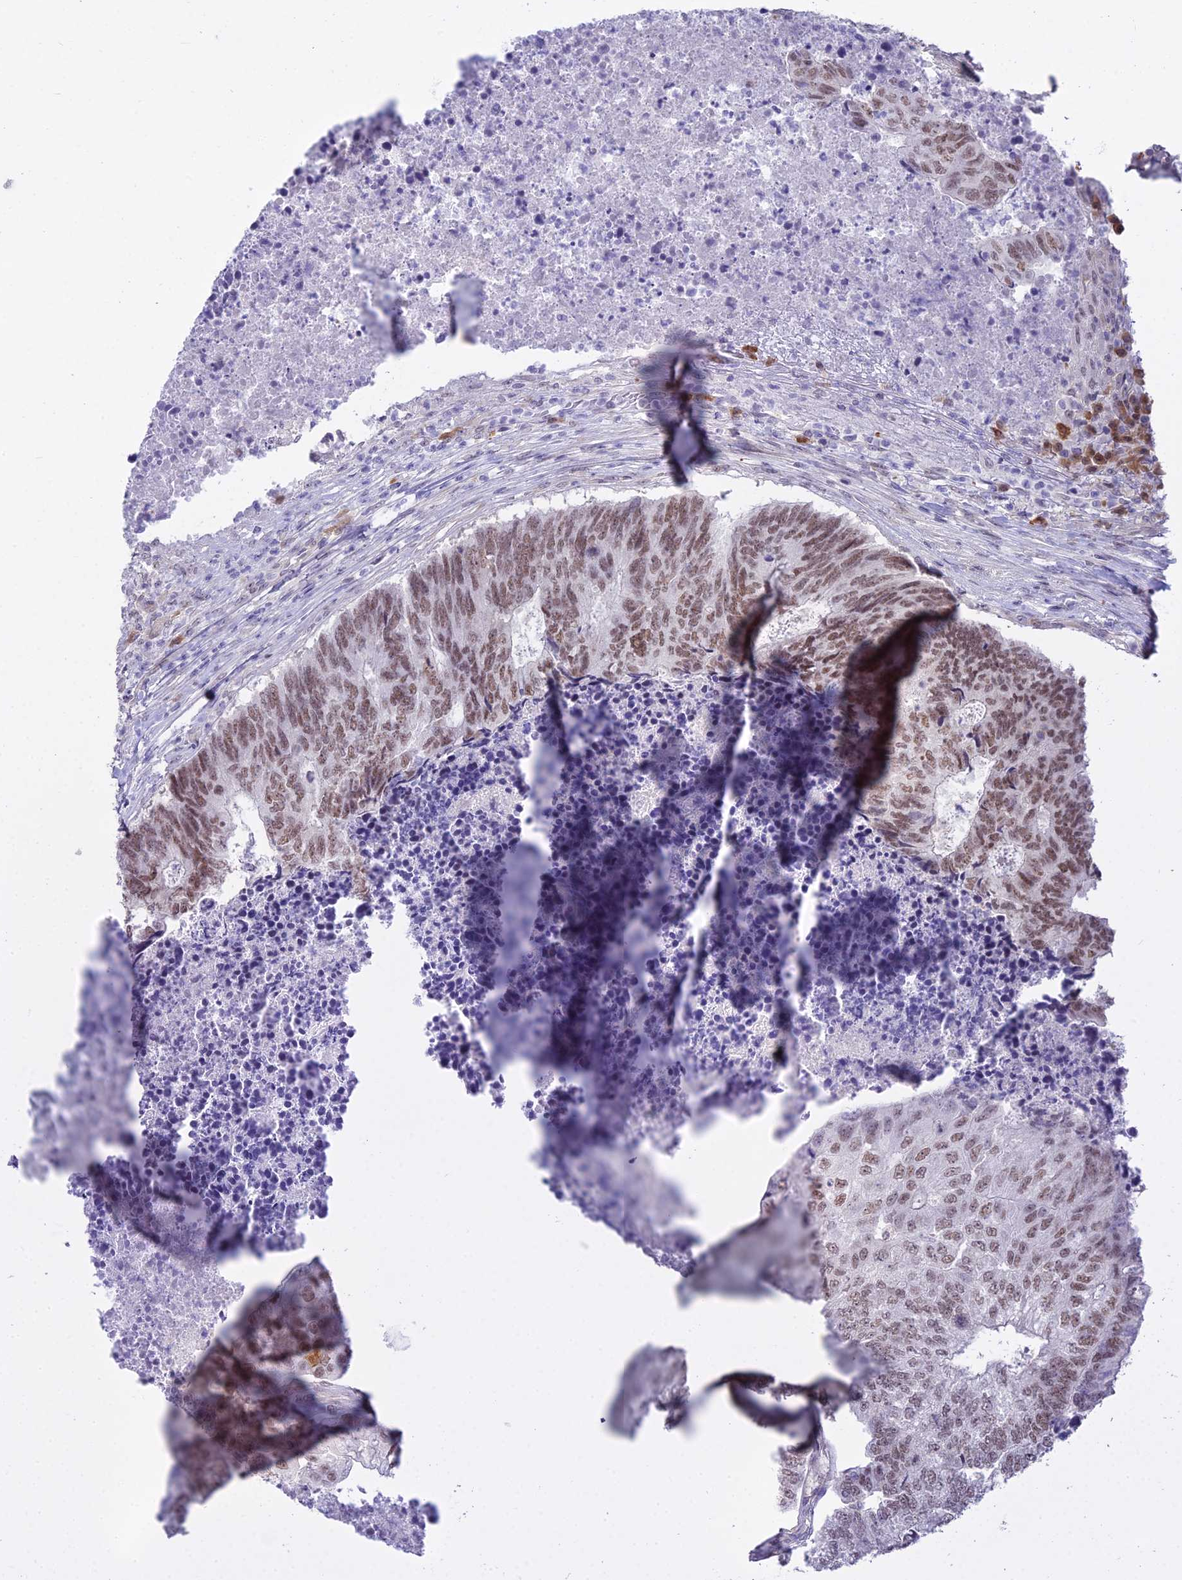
{"staining": {"intensity": "moderate", "quantity": ">75%", "location": "nuclear"}, "tissue": "colorectal cancer", "cell_type": "Tumor cells", "image_type": "cancer", "snomed": [{"axis": "morphology", "description": "Adenocarcinoma, NOS"}, {"axis": "topography", "description": "Colon"}], "caption": "Protein expression analysis of human adenocarcinoma (colorectal) reveals moderate nuclear staining in approximately >75% of tumor cells. (brown staining indicates protein expression, while blue staining denotes nuclei).", "gene": "BLNK", "patient": {"sex": "female", "age": 67}}